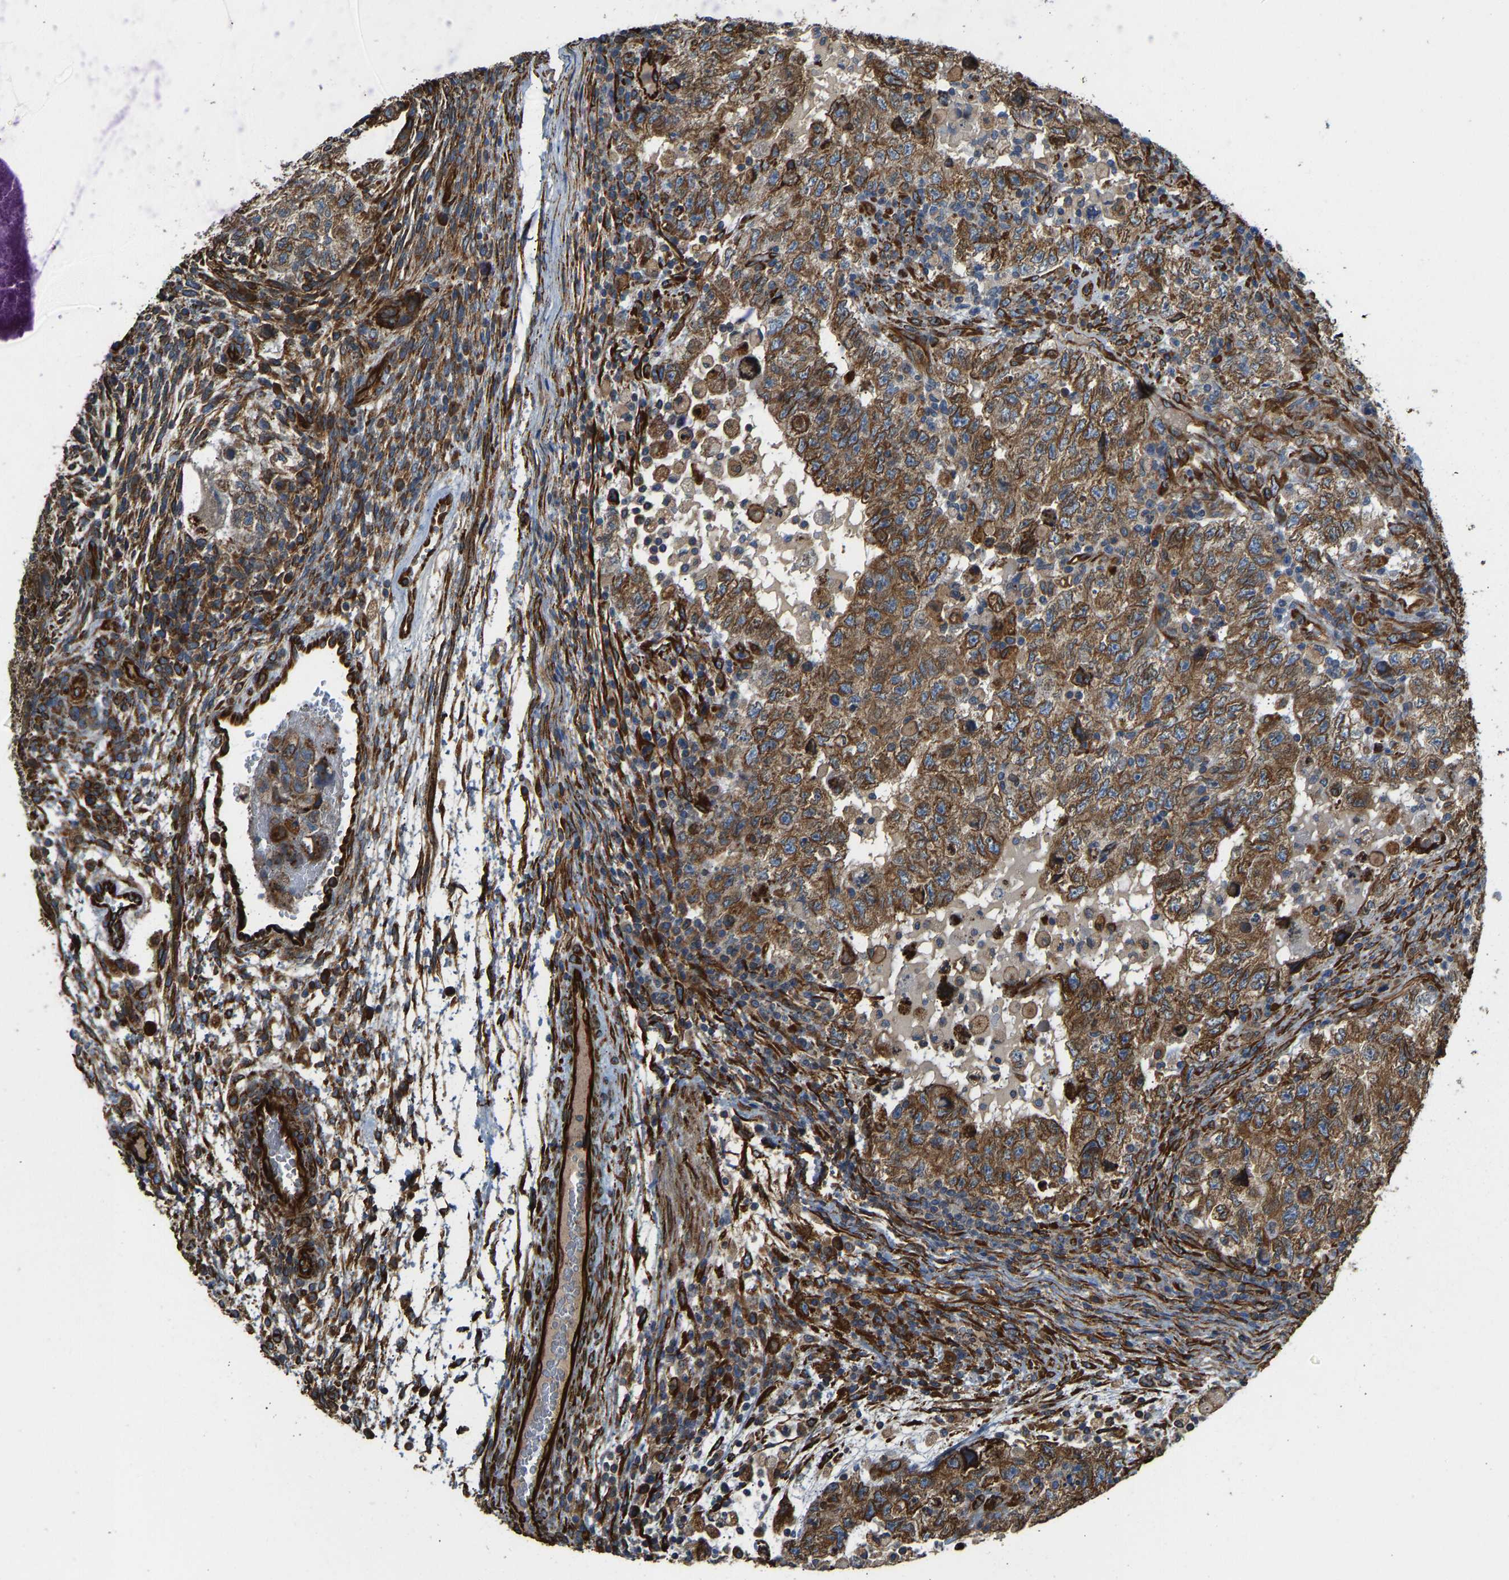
{"staining": {"intensity": "strong", "quantity": ">75%", "location": "cytoplasmic/membranous"}, "tissue": "testis cancer", "cell_type": "Tumor cells", "image_type": "cancer", "snomed": [{"axis": "morphology", "description": "Carcinoma, Embryonal, NOS"}, {"axis": "topography", "description": "Testis"}], "caption": "Testis embryonal carcinoma stained with immunohistochemistry (IHC) reveals strong cytoplasmic/membranous positivity in about >75% of tumor cells.", "gene": "BEX3", "patient": {"sex": "male", "age": 36}}